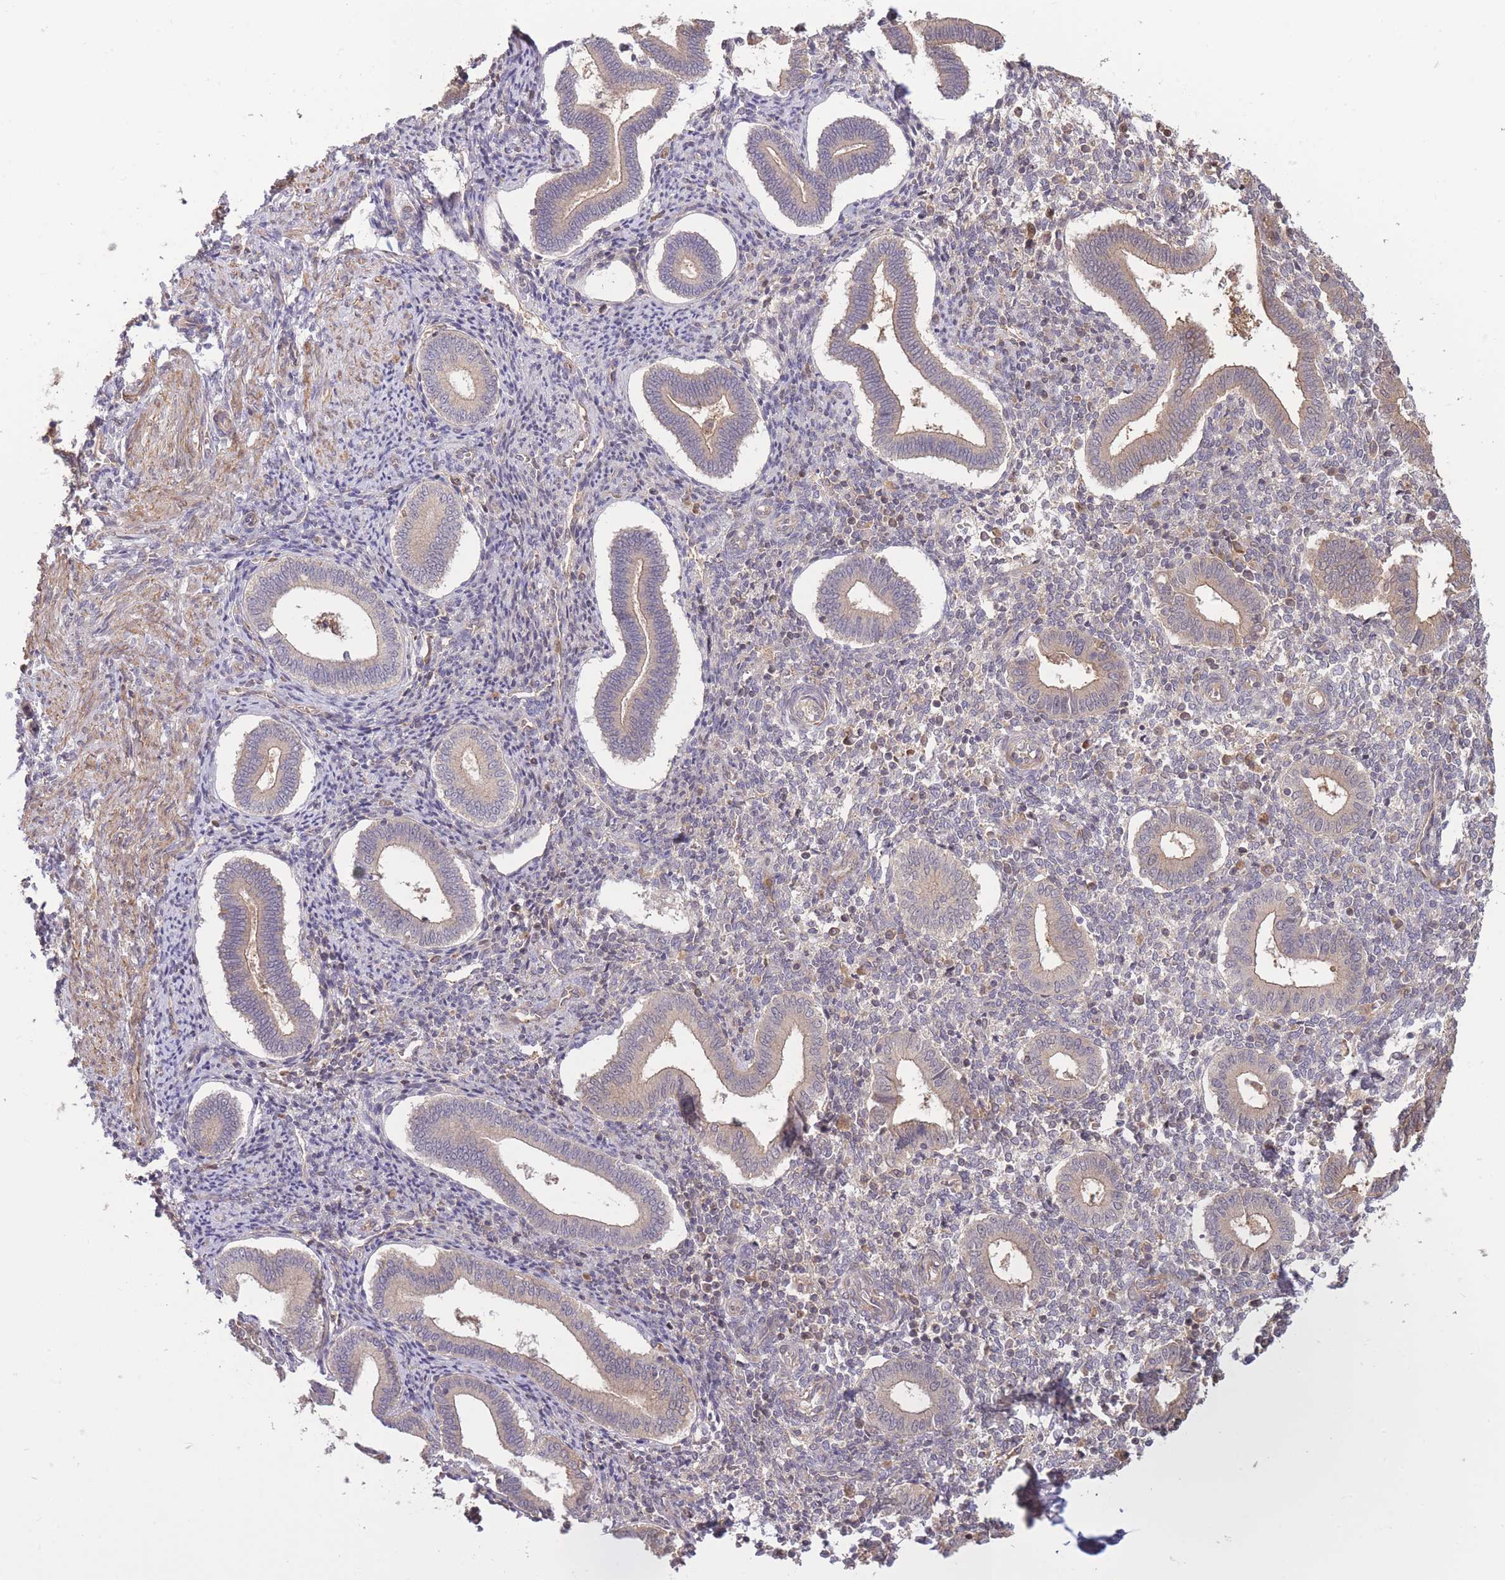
{"staining": {"intensity": "negative", "quantity": "none", "location": "none"}, "tissue": "endometrium", "cell_type": "Cells in endometrial stroma", "image_type": "normal", "snomed": [{"axis": "morphology", "description": "Normal tissue, NOS"}, {"axis": "topography", "description": "Endometrium"}], "caption": "This is an immunohistochemistry (IHC) histopathology image of benign human endometrium. There is no positivity in cells in endometrial stroma.", "gene": "ZNF304", "patient": {"sex": "female", "age": 44}}